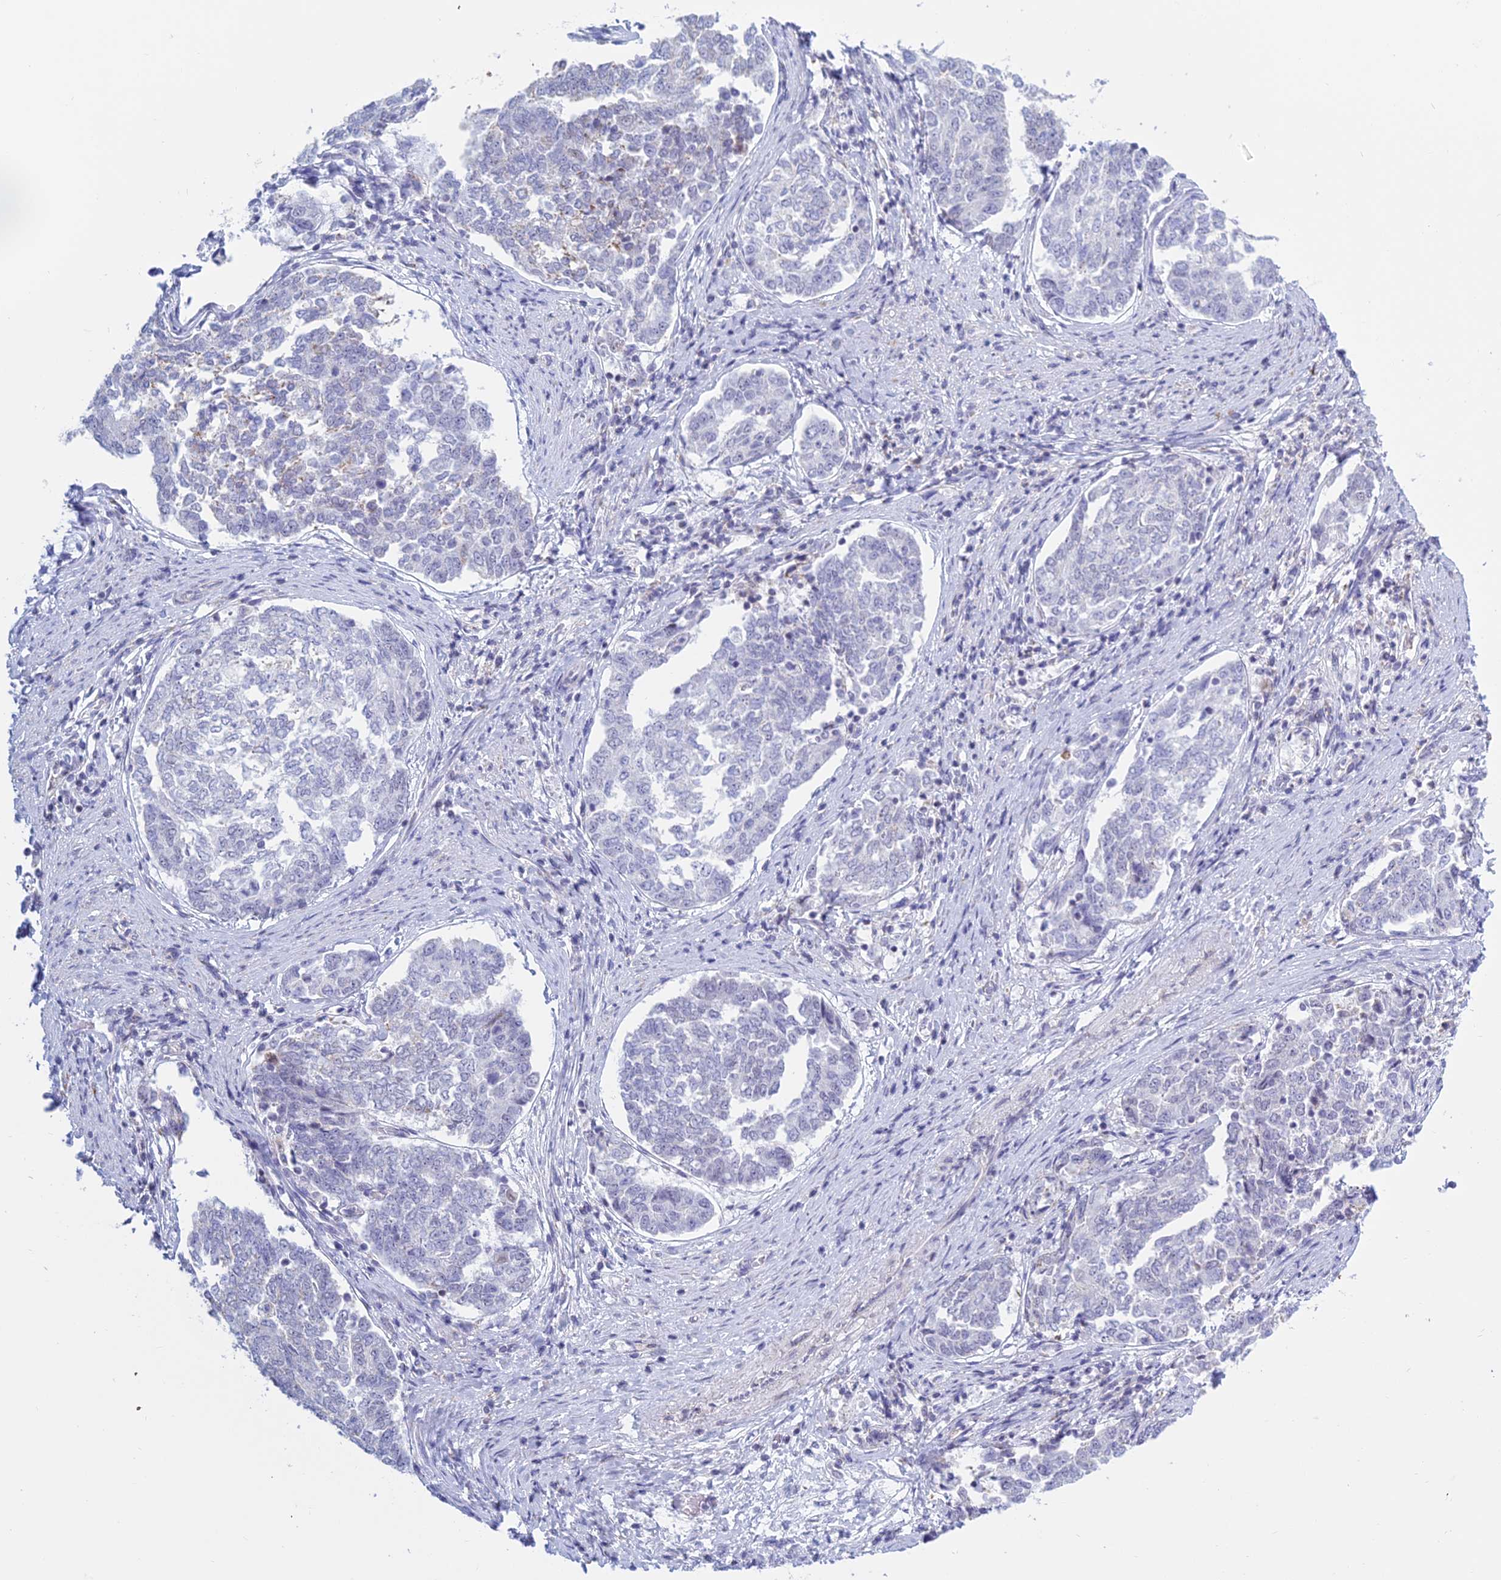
{"staining": {"intensity": "negative", "quantity": "none", "location": "none"}, "tissue": "endometrial cancer", "cell_type": "Tumor cells", "image_type": "cancer", "snomed": [{"axis": "morphology", "description": "Adenocarcinoma, NOS"}, {"axis": "topography", "description": "Endometrium"}], "caption": "Tumor cells show no significant staining in endometrial adenocarcinoma.", "gene": "KLF14", "patient": {"sex": "female", "age": 80}}